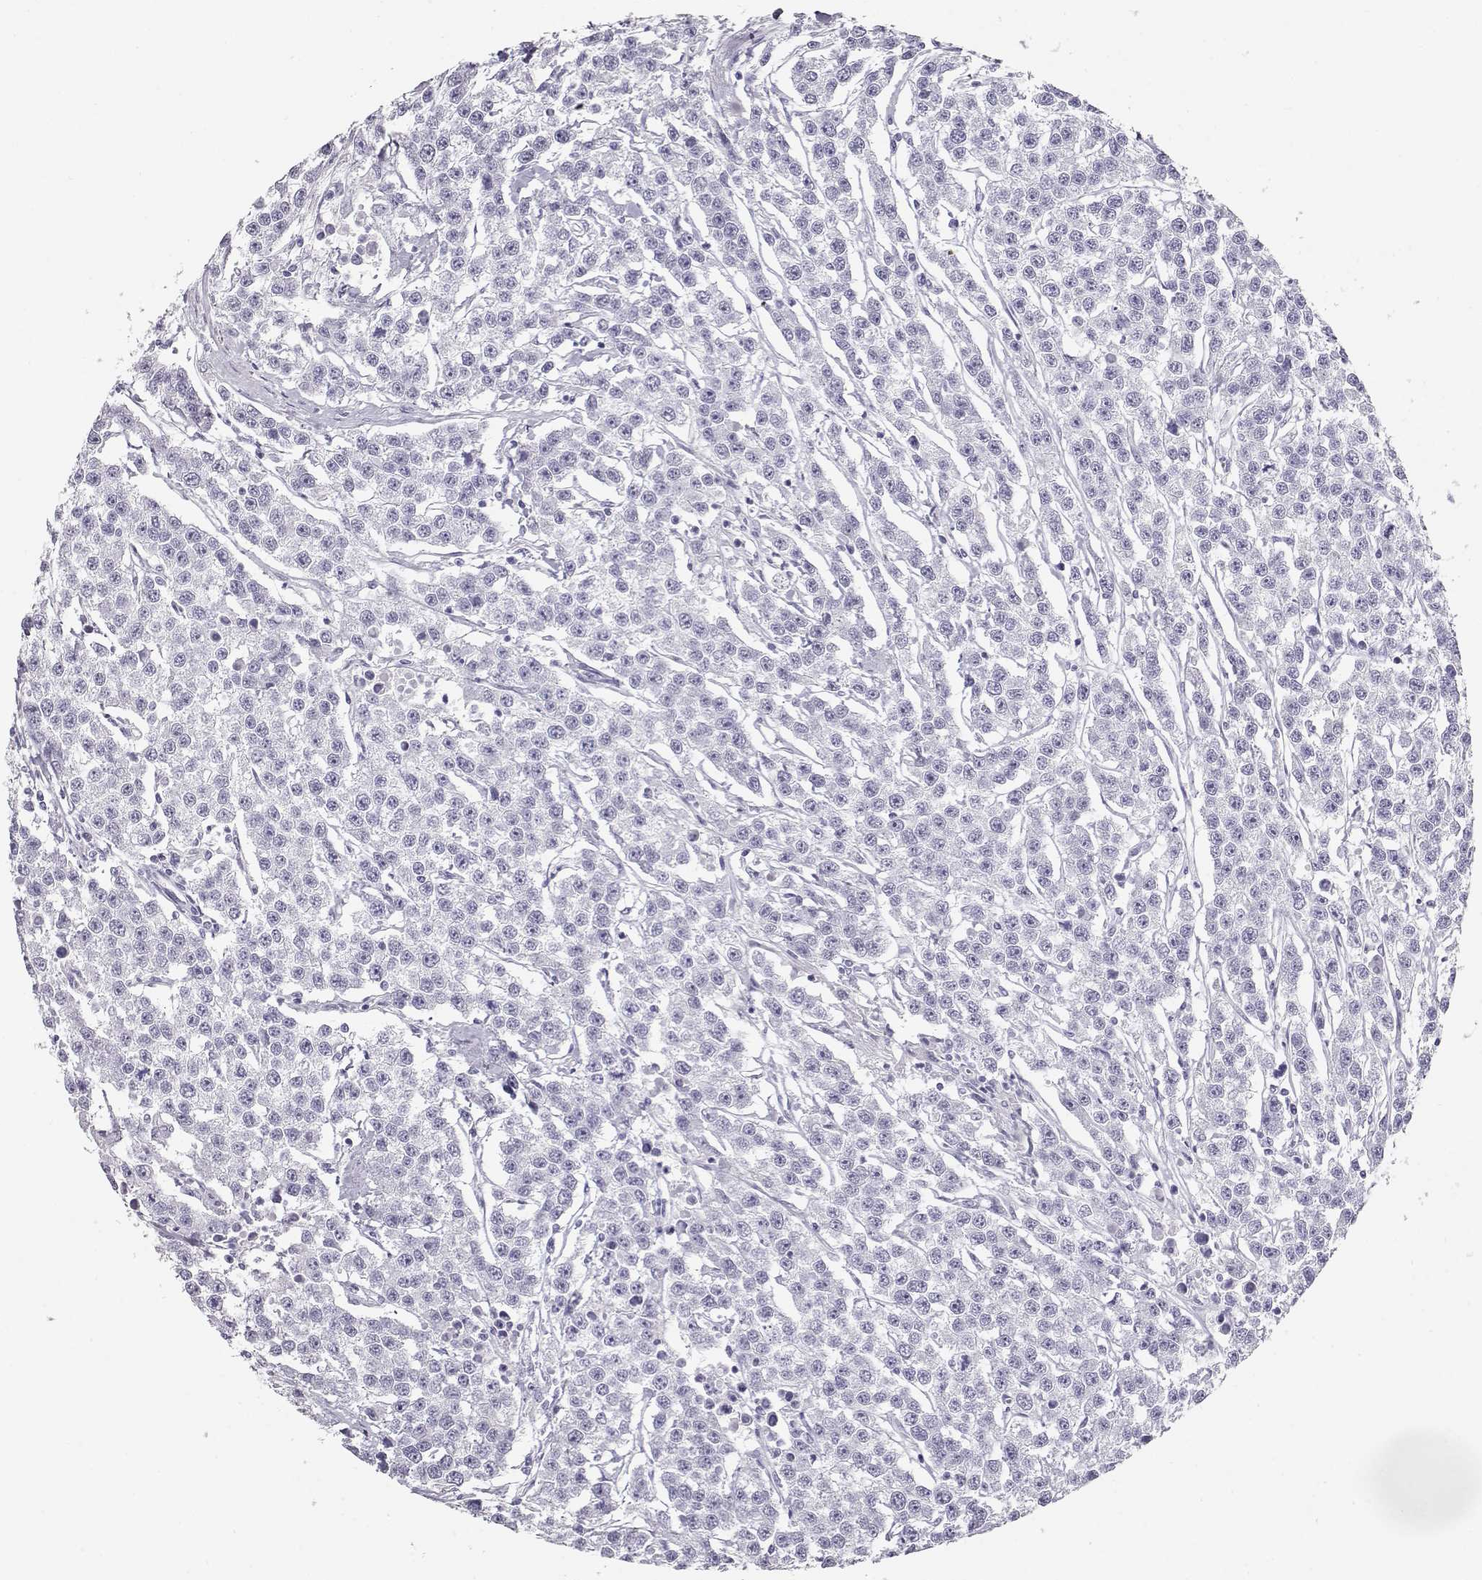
{"staining": {"intensity": "negative", "quantity": "none", "location": "none"}, "tissue": "testis cancer", "cell_type": "Tumor cells", "image_type": "cancer", "snomed": [{"axis": "morphology", "description": "Seminoma, NOS"}, {"axis": "topography", "description": "Testis"}], "caption": "Immunohistochemistry histopathology image of human testis cancer (seminoma) stained for a protein (brown), which demonstrates no expression in tumor cells.", "gene": "MAGEC1", "patient": {"sex": "male", "age": 59}}